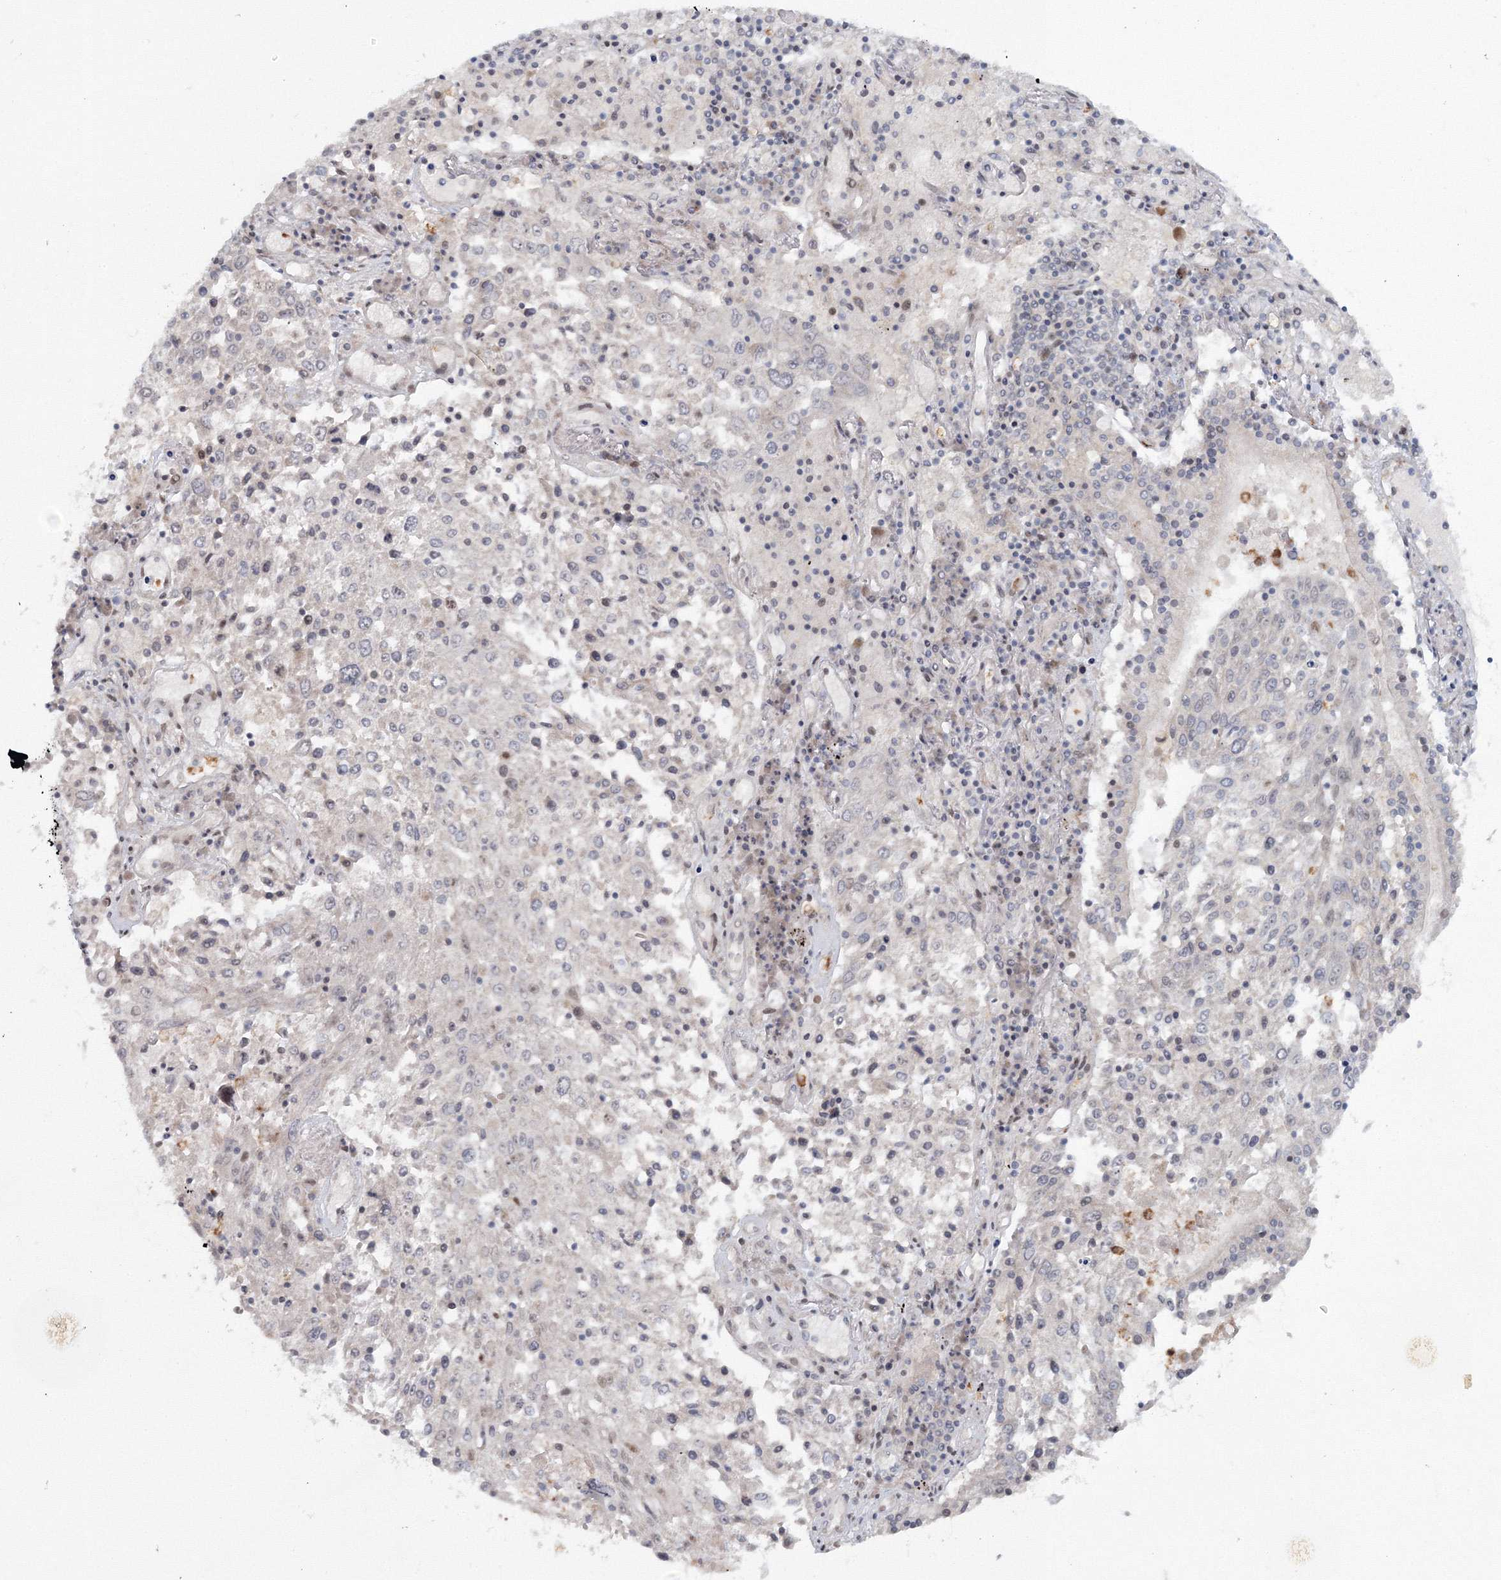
{"staining": {"intensity": "negative", "quantity": "none", "location": "none"}, "tissue": "lung cancer", "cell_type": "Tumor cells", "image_type": "cancer", "snomed": [{"axis": "morphology", "description": "Squamous cell carcinoma, NOS"}, {"axis": "topography", "description": "Lung"}], "caption": "A high-resolution micrograph shows immunohistochemistry staining of lung squamous cell carcinoma, which displays no significant staining in tumor cells.", "gene": "C3orf33", "patient": {"sex": "male", "age": 65}}